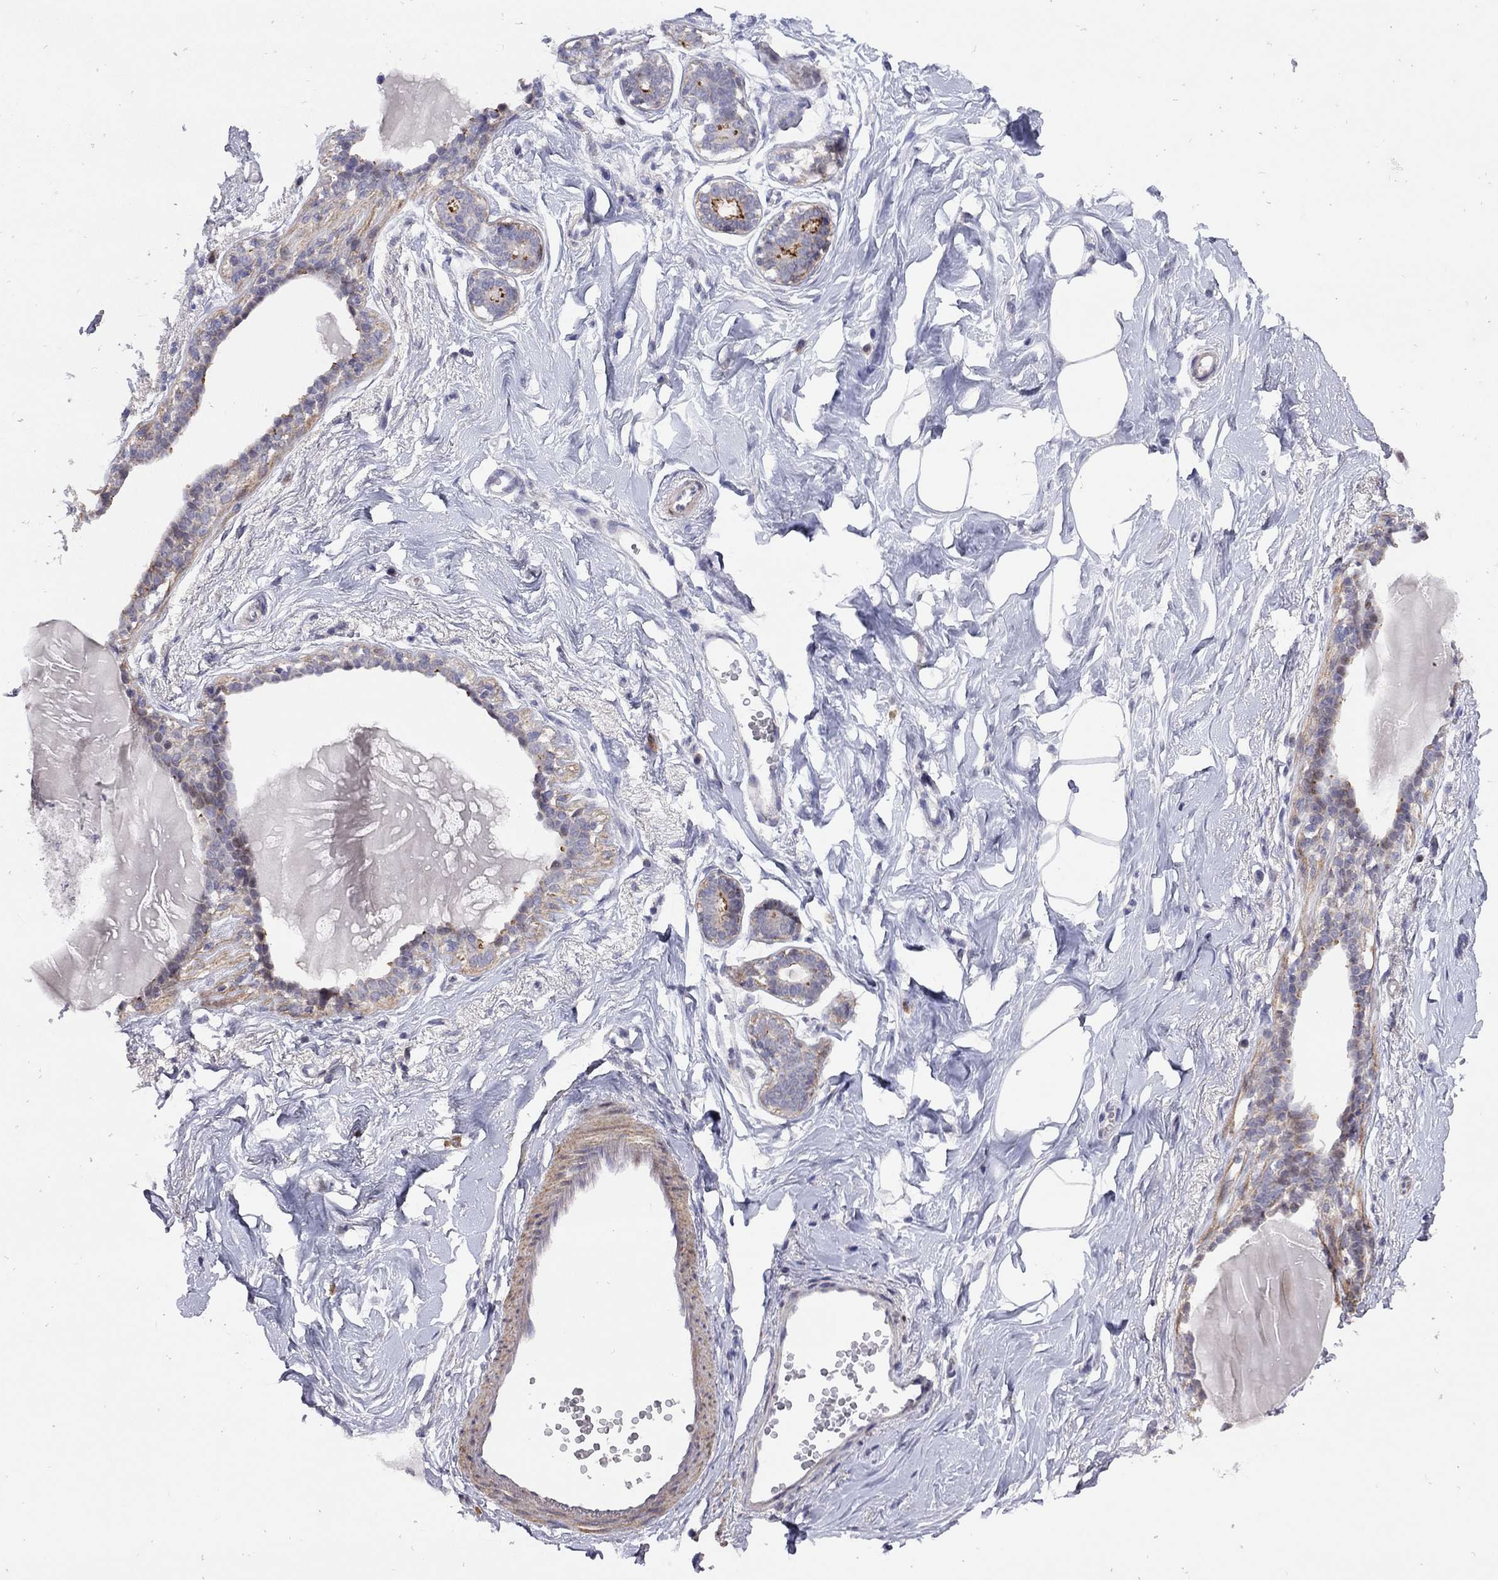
{"staining": {"intensity": "negative", "quantity": "none", "location": "none"}, "tissue": "breast", "cell_type": "Adipocytes", "image_type": "normal", "snomed": [{"axis": "morphology", "description": "Normal tissue, NOS"}, {"axis": "morphology", "description": "Lobular carcinoma, in situ"}, {"axis": "topography", "description": "Breast"}], "caption": "The photomicrograph displays no significant positivity in adipocytes of breast. (Brightfield microscopy of DAB (3,3'-diaminobenzidine) immunohistochemistry (IHC) at high magnification).", "gene": "SYTL2", "patient": {"sex": "female", "age": 35}}